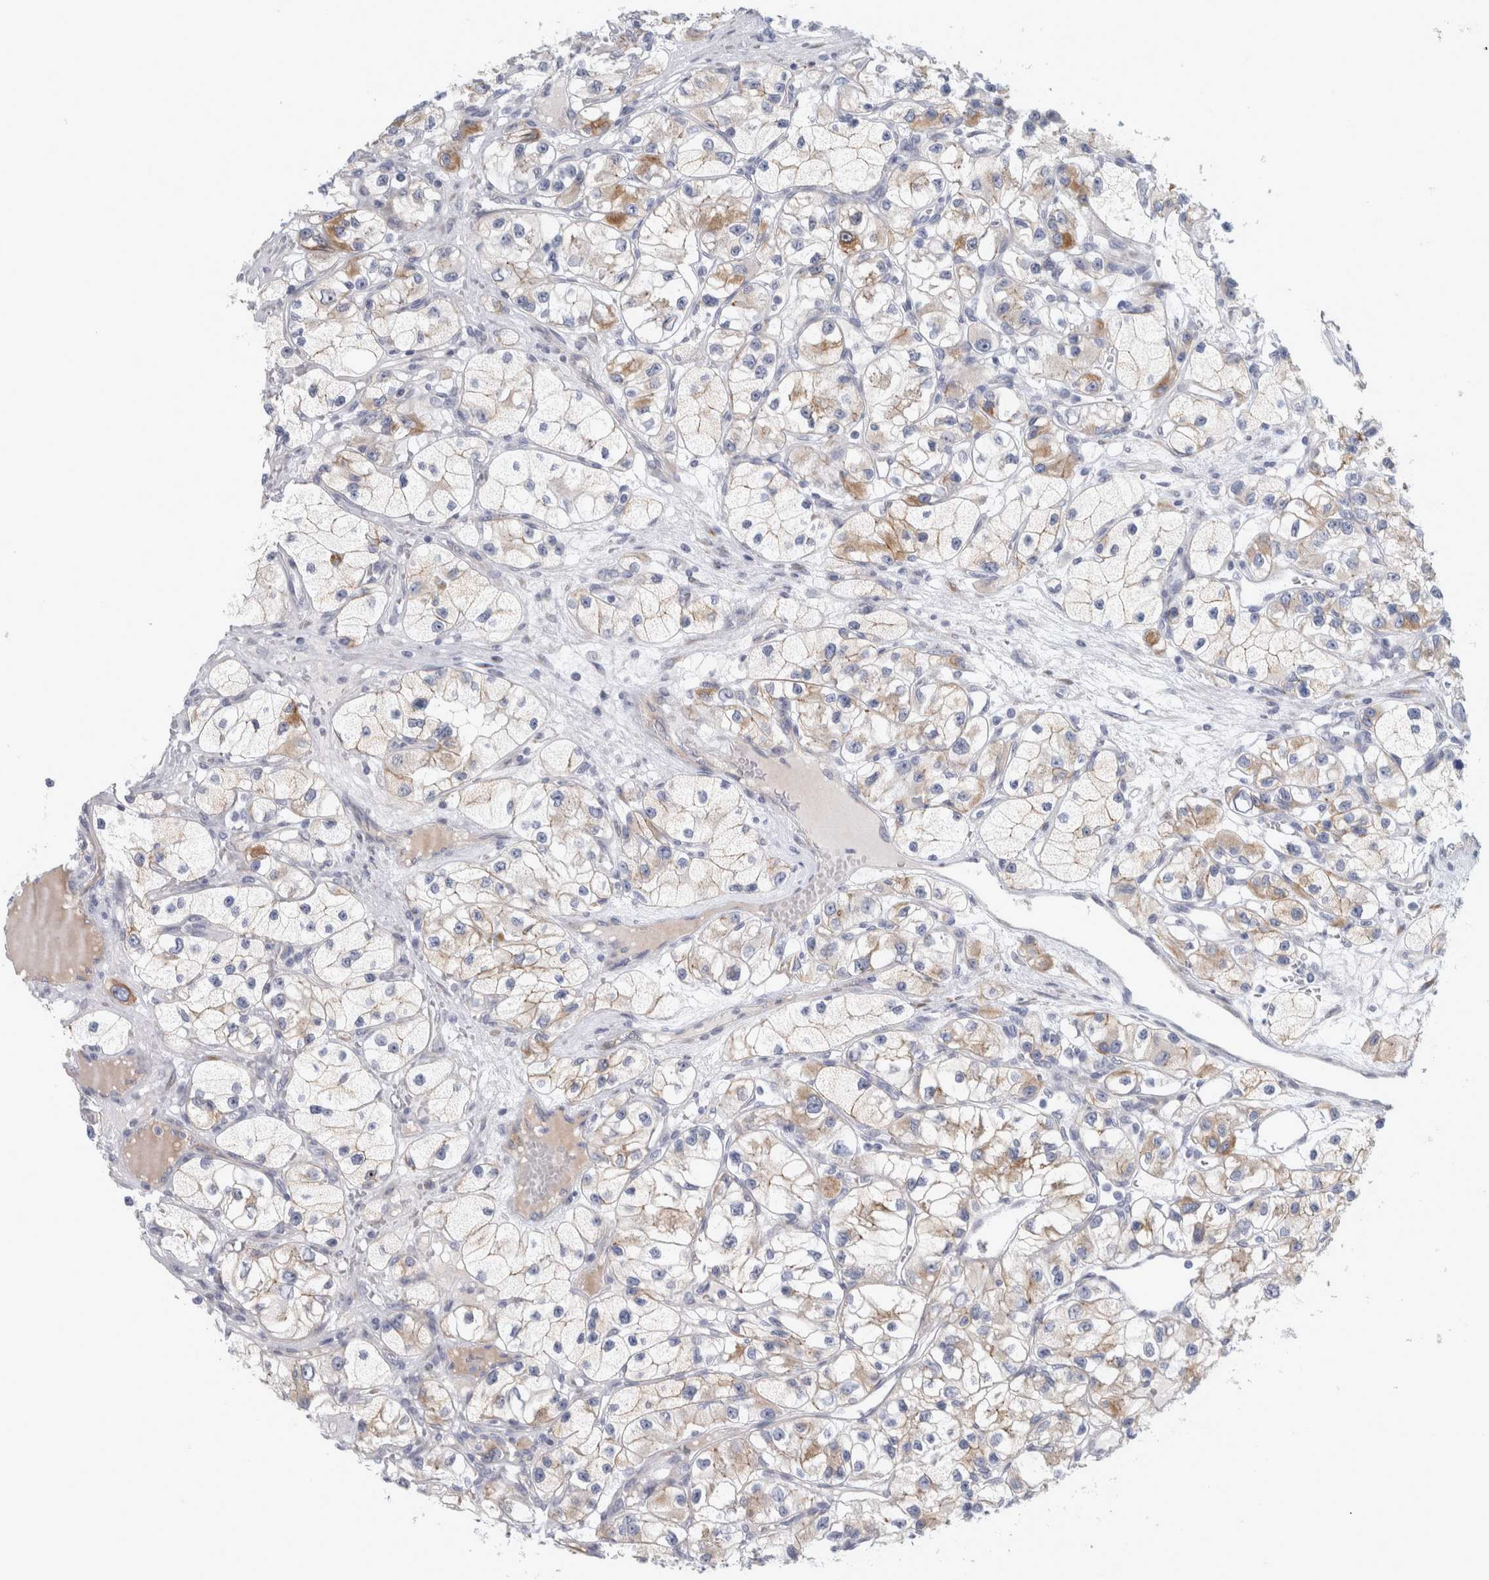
{"staining": {"intensity": "weak", "quantity": "<25%", "location": "cytoplasmic/membranous"}, "tissue": "renal cancer", "cell_type": "Tumor cells", "image_type": "cancer", "snomed": [{"axis": "morphology", "description": "Adenocarcinoma, NOS"}, {"axis": "topography", "description": "Kidney"}], "caption": "IHC of human renal cancer exhibits no expression in tumor cells.", "gene": "B3GNT3", "patient": {"sex": "female", "age": 57}}